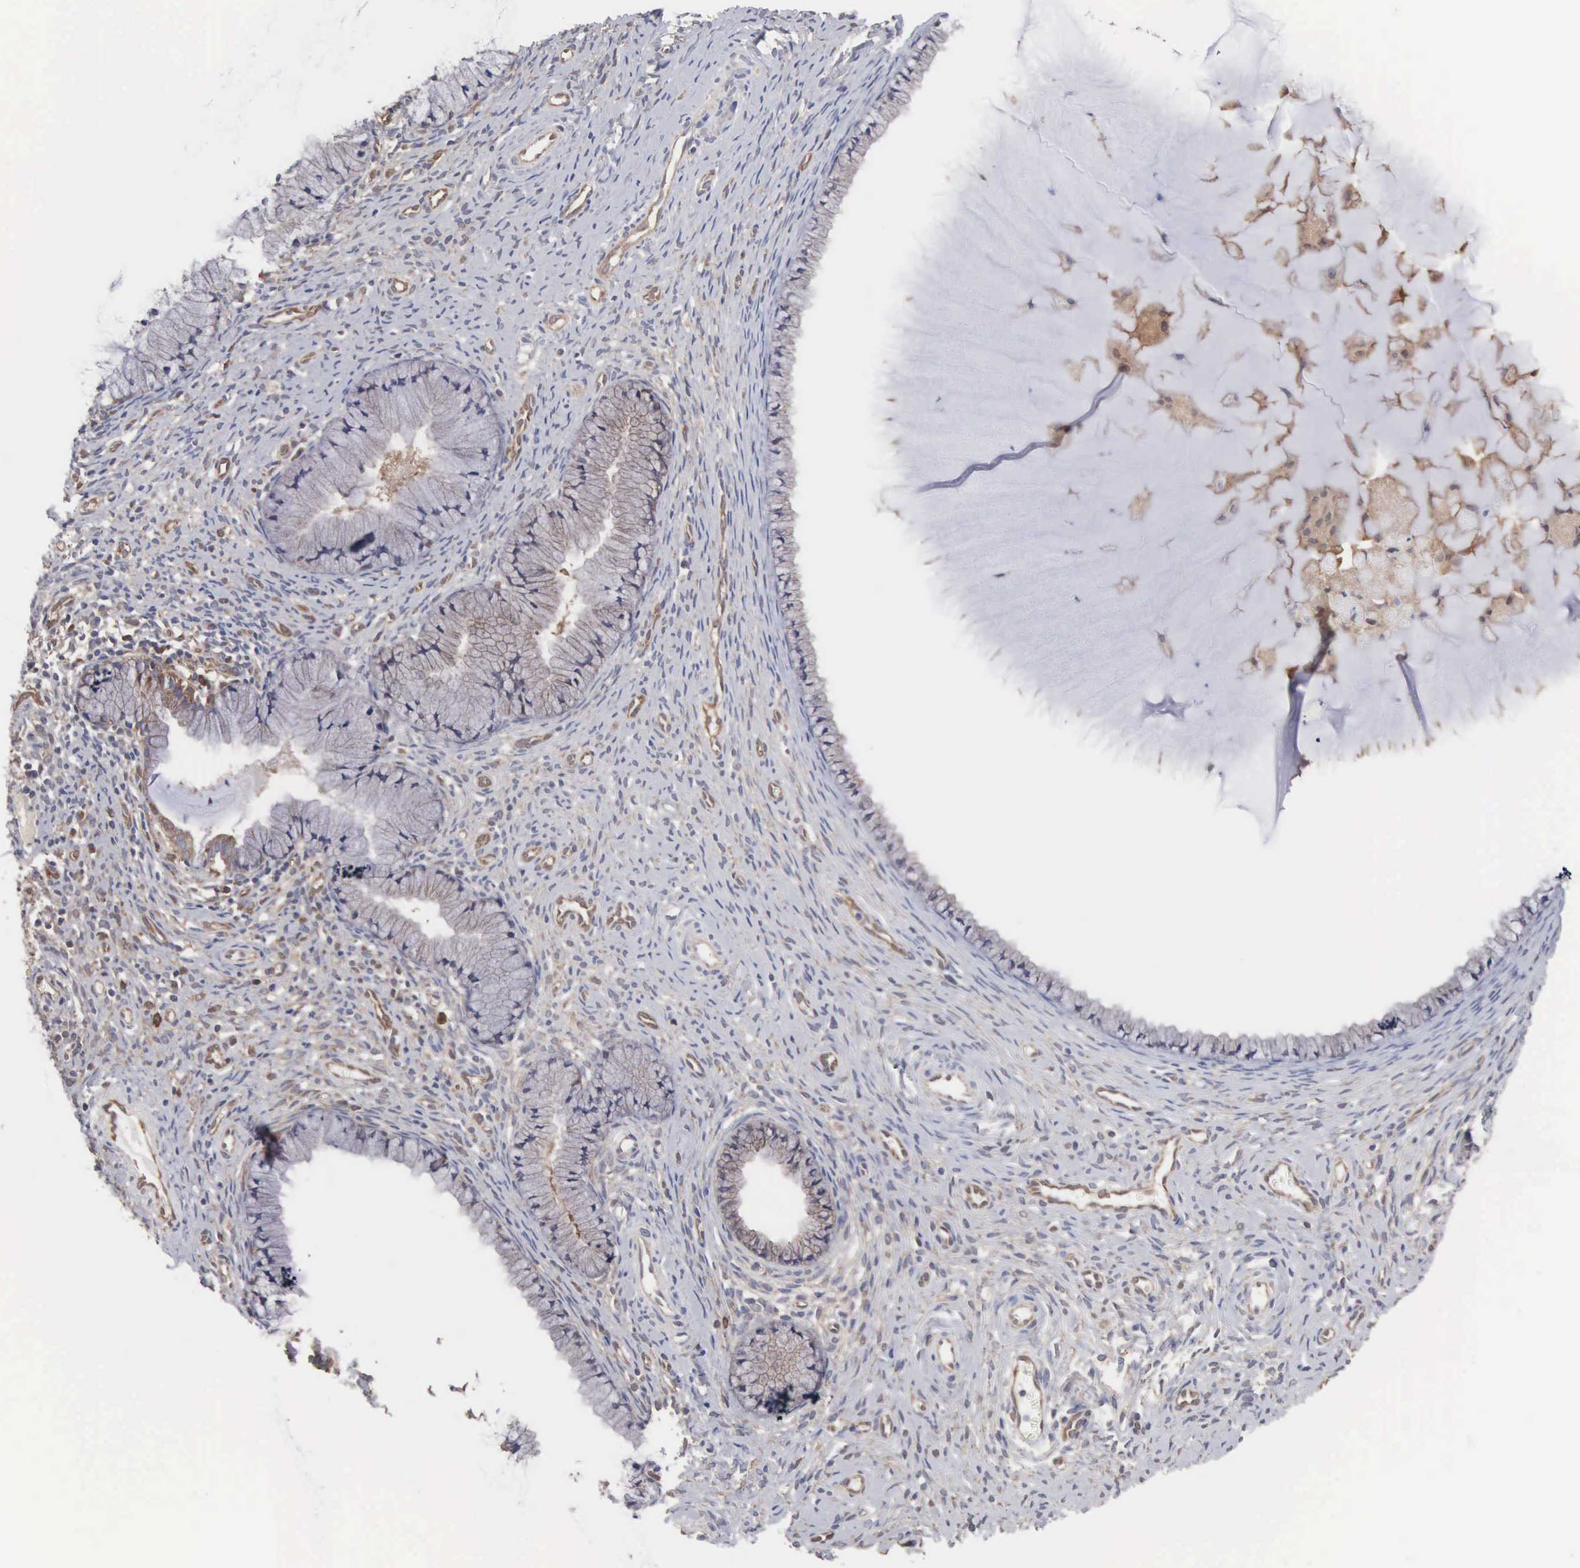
{"staining": {"intensity": "moderate", "quantity": "25%-75%", "location": "cytoplasmic/membranous"}, "tissue": "cervix", "cell_type": "Glandular cells", "image_type": "normal", "snomed": [{"axis": "morphology", "description": "Normal tissue, NOS"}, {"axis": "topography", "description": "Cervix"}], "caption": "Immunohistochemical staining of normal cervix reveals 25%-75% levels of moderate cytoplasmic/membranous protein staining in approximately 25%-75% of glandular cells. Immunohistochemistry stains the protein in brown and the nuclei are stained blue.", "gene": "MTHFD1", "patient": {"sex": "female", "age": 70}}